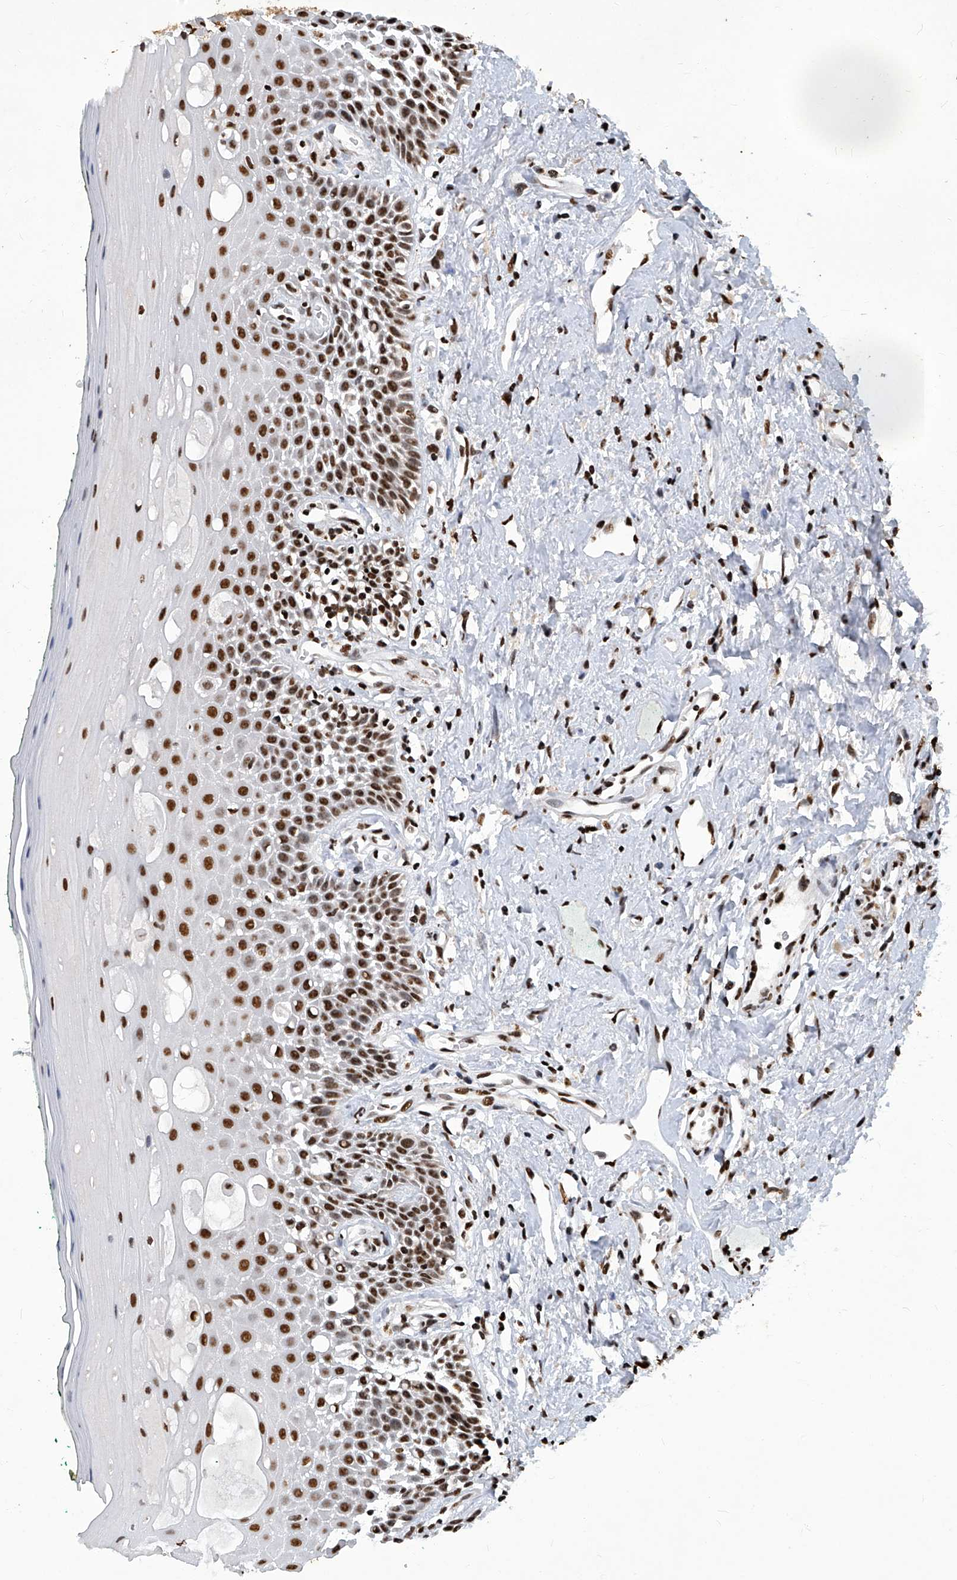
{"staining": {"intensity": "moderate", "quantity": ">75%", "location": "nuclear"}, "tissue": "oral mucosa", "cell_type": "Squamous epithelial cells", "image_type": "normal", "snomed": [{"axis": "morphology", "description": "Normal tissue, NOS"}, {"axis": "topography", "description": "Oral tissue"}], "caption": "Protein analysis of normal oral mucosa shows moderate nuclear staining in about >75% of squamous epithelial cells. The staining was performed using DAB (3,3'-diaminobenzidine), with brown indicating positive protein expression. Nuclei are stained blue with hematoxylin.", "gene": "HBP1", "patient": {"sex": "female", "age": 70}}